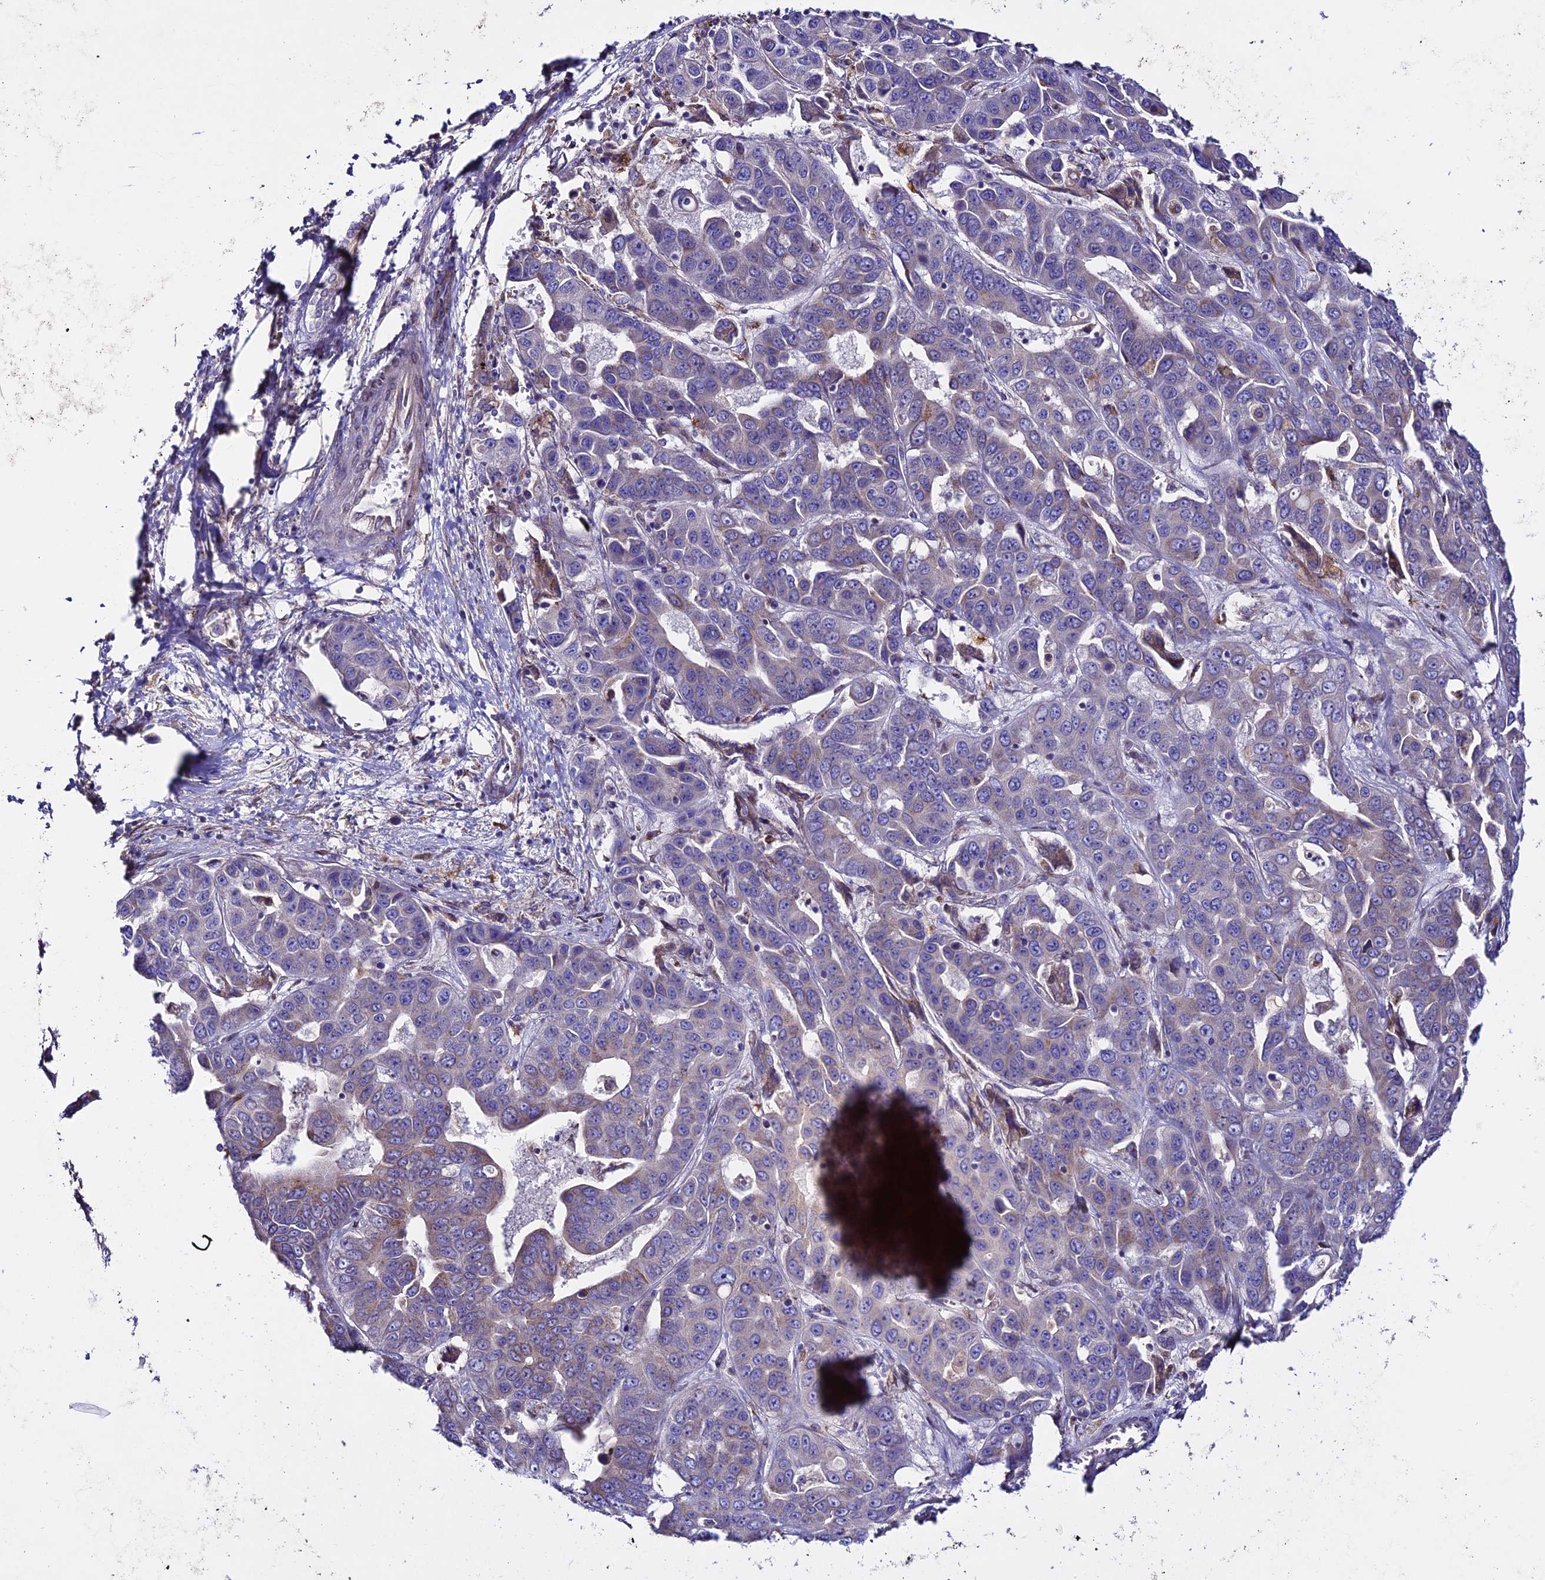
{"staining": {"intensity": "weak", "quantity": "<25%", "location": "cytoplasmic/membranous"}, "tissue": "liver cancer", "cell_type": "Tumor cells", "image_type": "cancer", "snomed": [{"axis": "morphology", "description": "Cholangiocarcinoma"}, {"axis": "topography", "description": "Liver"}], "caption": "IHC photomicrograph of liver cancer (cholangiocarcinoma) stained for a protein (brown), which exhibits no staining in tumor cells.", "gene": "OR51Q1", "patient": {"sex": "female", "age": 52}}